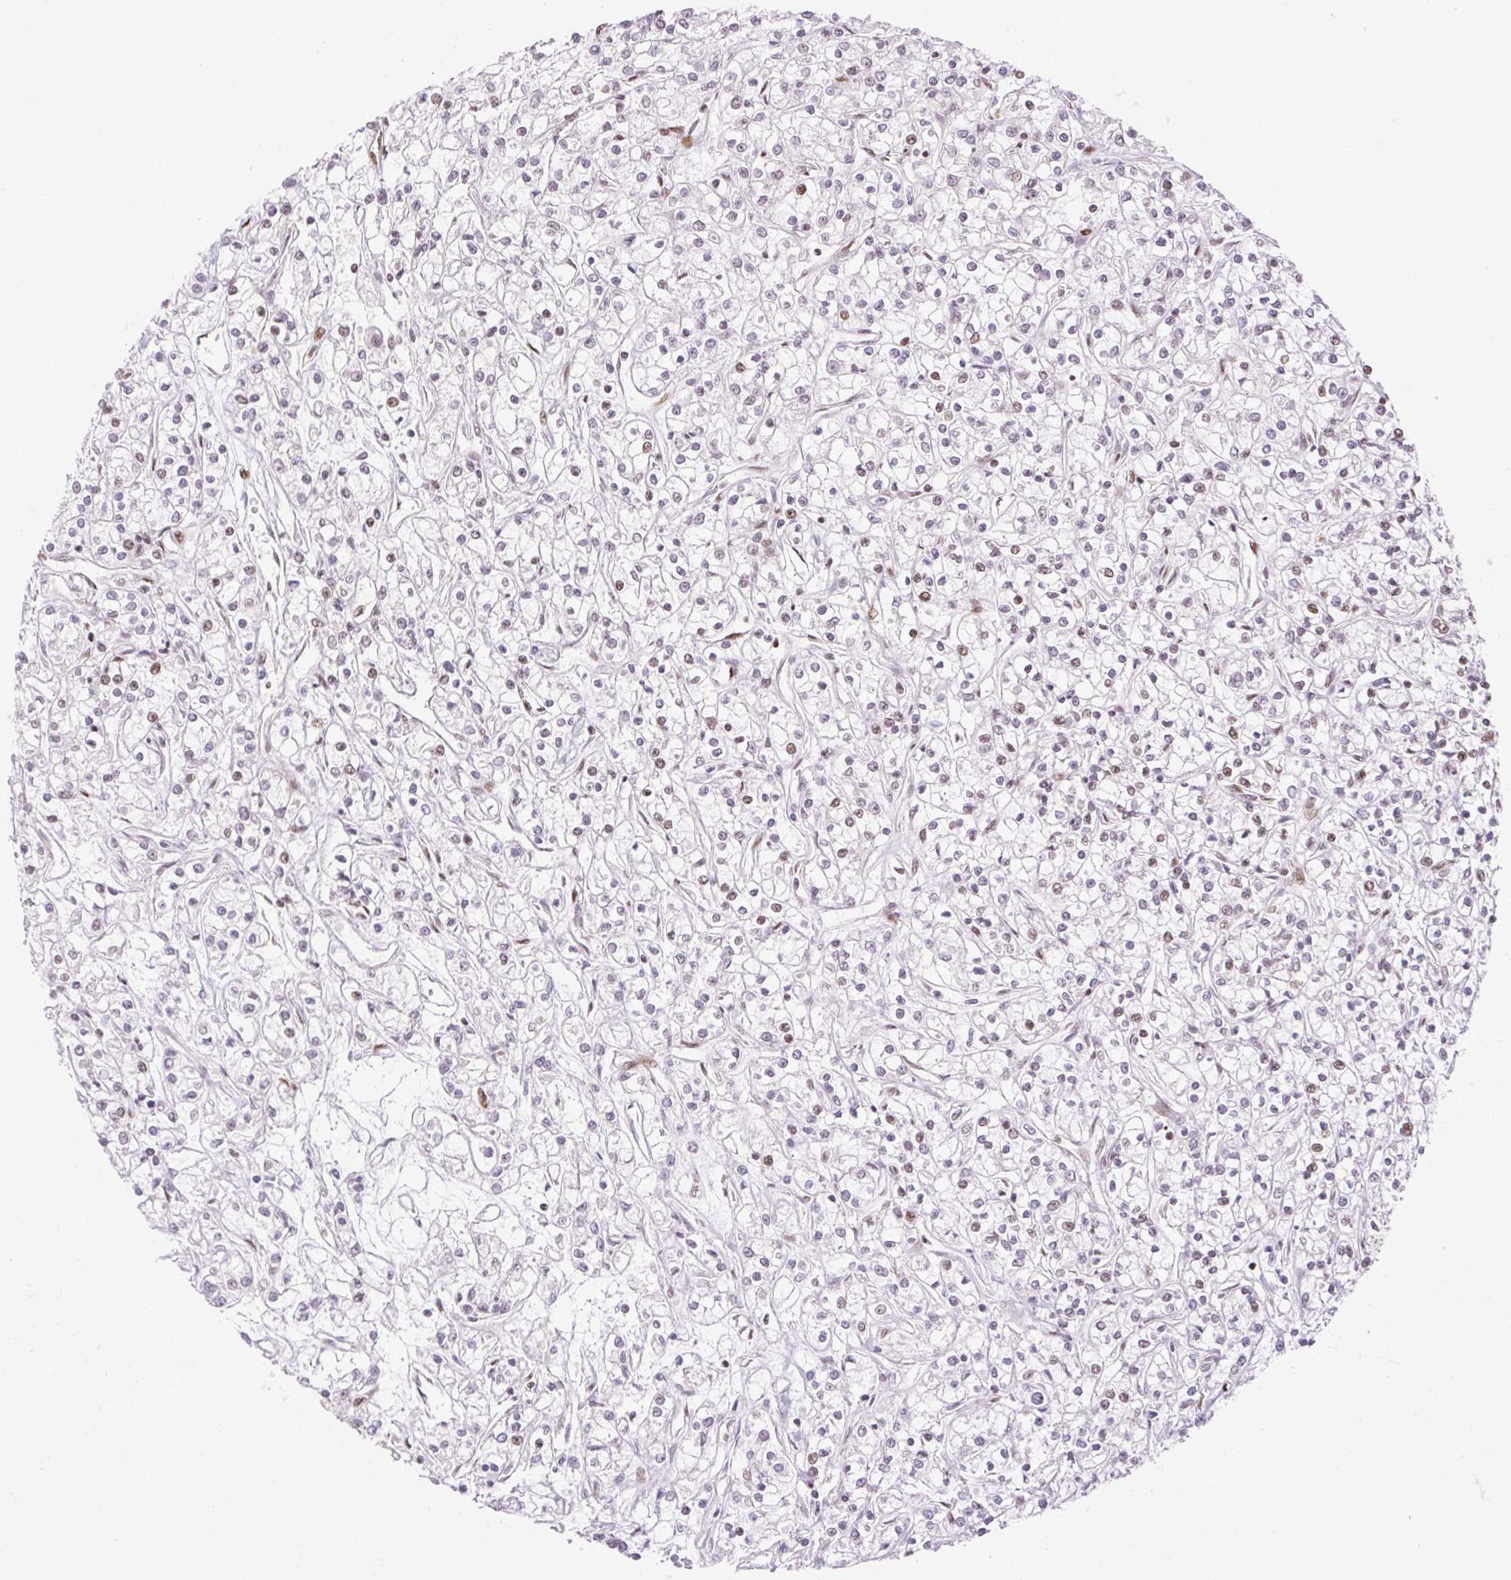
{"staining": {"intensity": "negative", "quantity": "none", "location": "none"}, "tissue": "renal cancer", "cell_type": "Tumor cells", "image_type": "cancer", "snomed": [{"axis": "morphology", "description": "Adenocarcinoma, NOS"}, {"axis": "topography", "description": "Kidney"}], "caption": "Tumor cells show no significant positivity in renal cancer.", "gene": "RIPPLY3", "patient": {"sex": "female", "age": 59}}